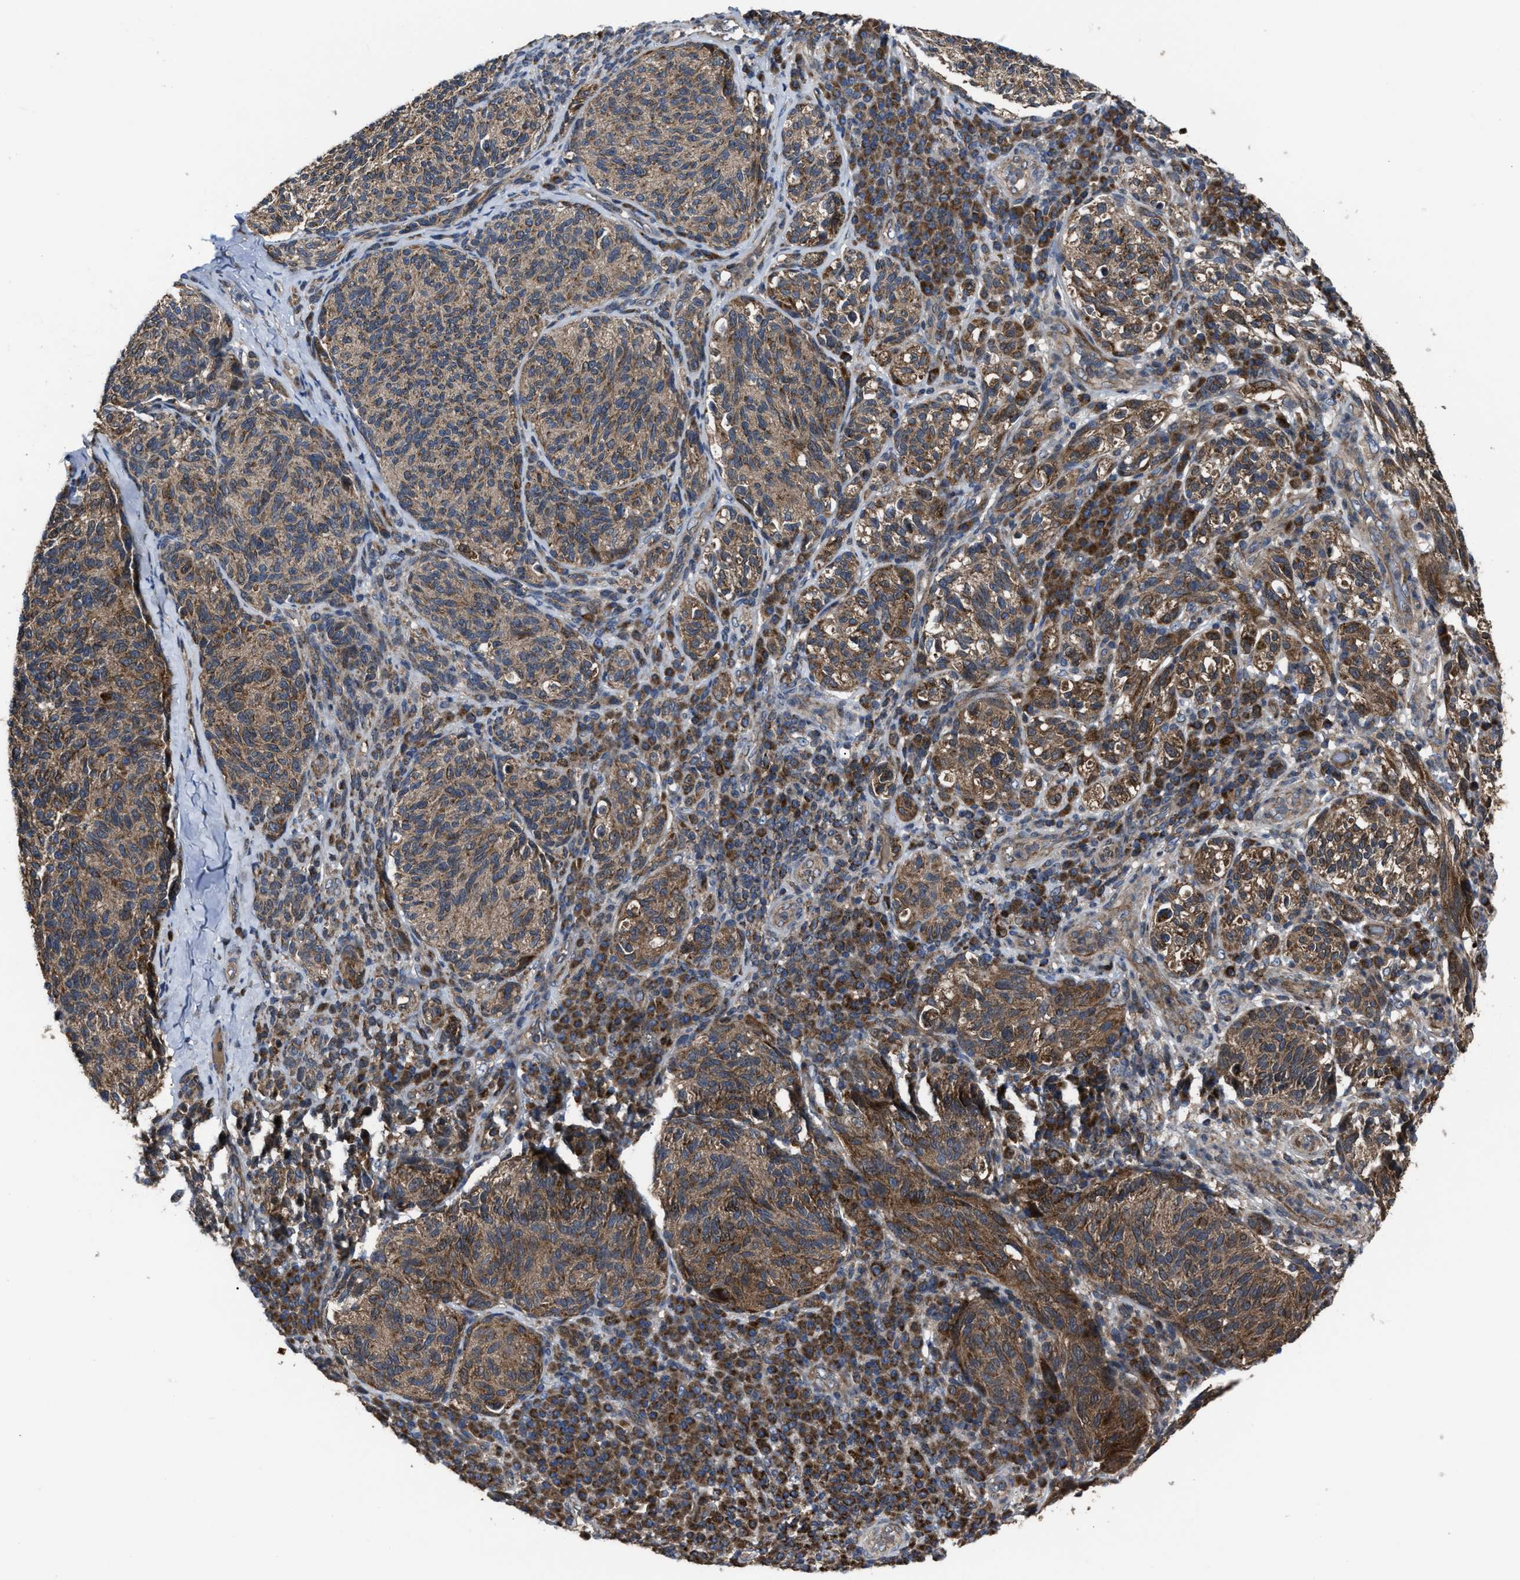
{"staining": {"intensity": "moderate", "quantity": ">75%", "location": "cytoplasmic/membranous"}, "tissue": "melanoma", "cell_type": "Tumor cells", "image_type": "cancer", "snomed": [{"axis": "morphology", "description": "Malignant melanoma, NOS"}, {"axis": "topography", "description": "Skin"}], "caption": "Melanoma stained for a protein (brown) displays moderate cytoplasmic/membranous positive expression in about >75% of tumor cells.", "gene": "PASK", "patient": {"sex": "female", "age": 73}}